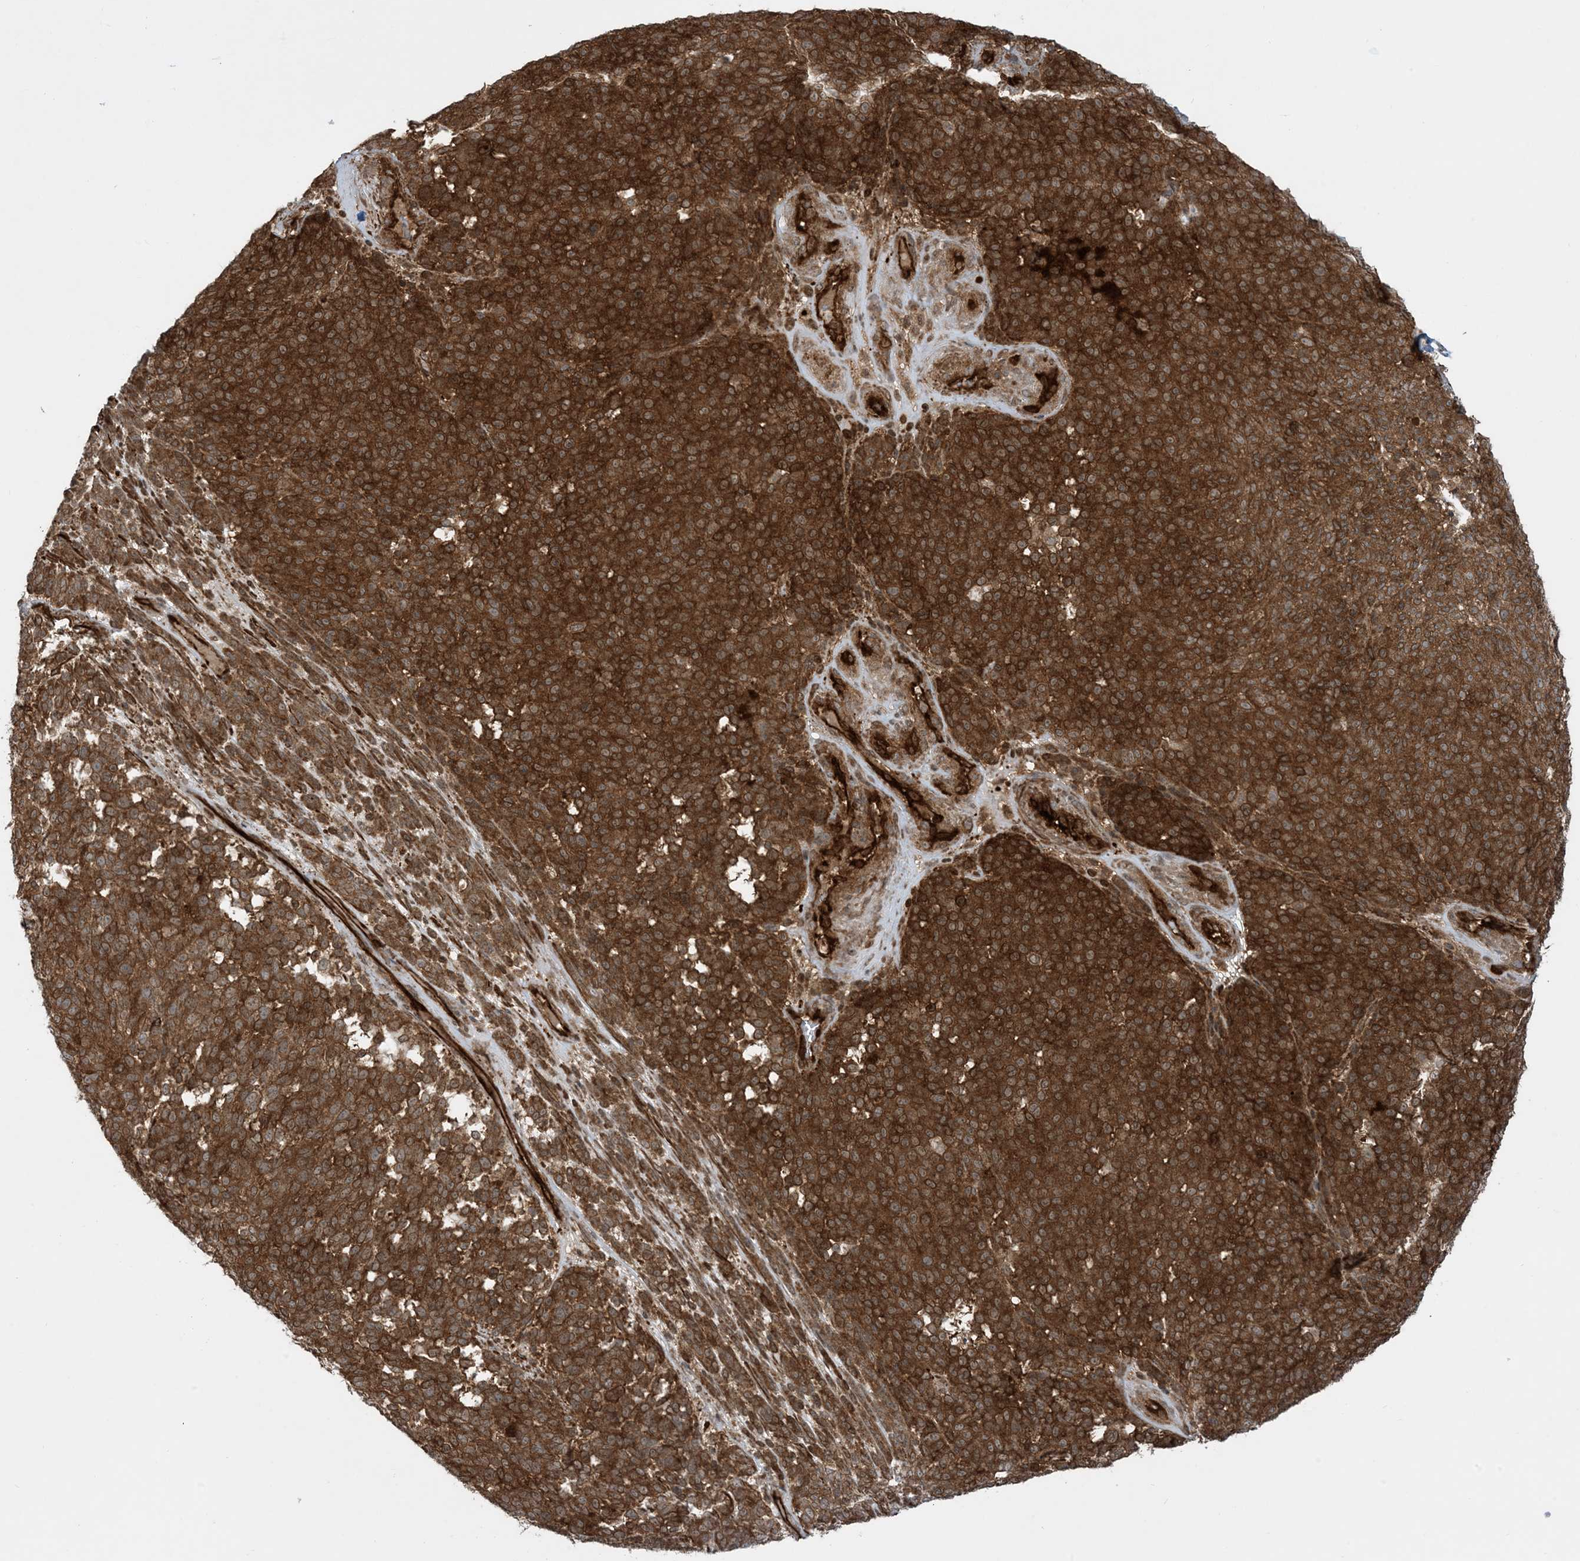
{"staining": {"intensity": "strong", "quantity": ">75%", "location": "cytoplasmic/membranous"}, "tissue": "melanoma", "cell_type": "Tumor cells", "image_type": "cancer", "snomed": [{"axis": "morphology", "description": "Malignant melanoma, NOS"}, {"axis": "topography", "description": "Skin"}], "caption": "Human malignant melanoma stained for a protein (brown) exhibits strong cytoplasmic/membranous positive positivity in approximately >75% of tumor cells.", "gene": "PPM1F", "patient": {"sex": "male", "age": 49}}